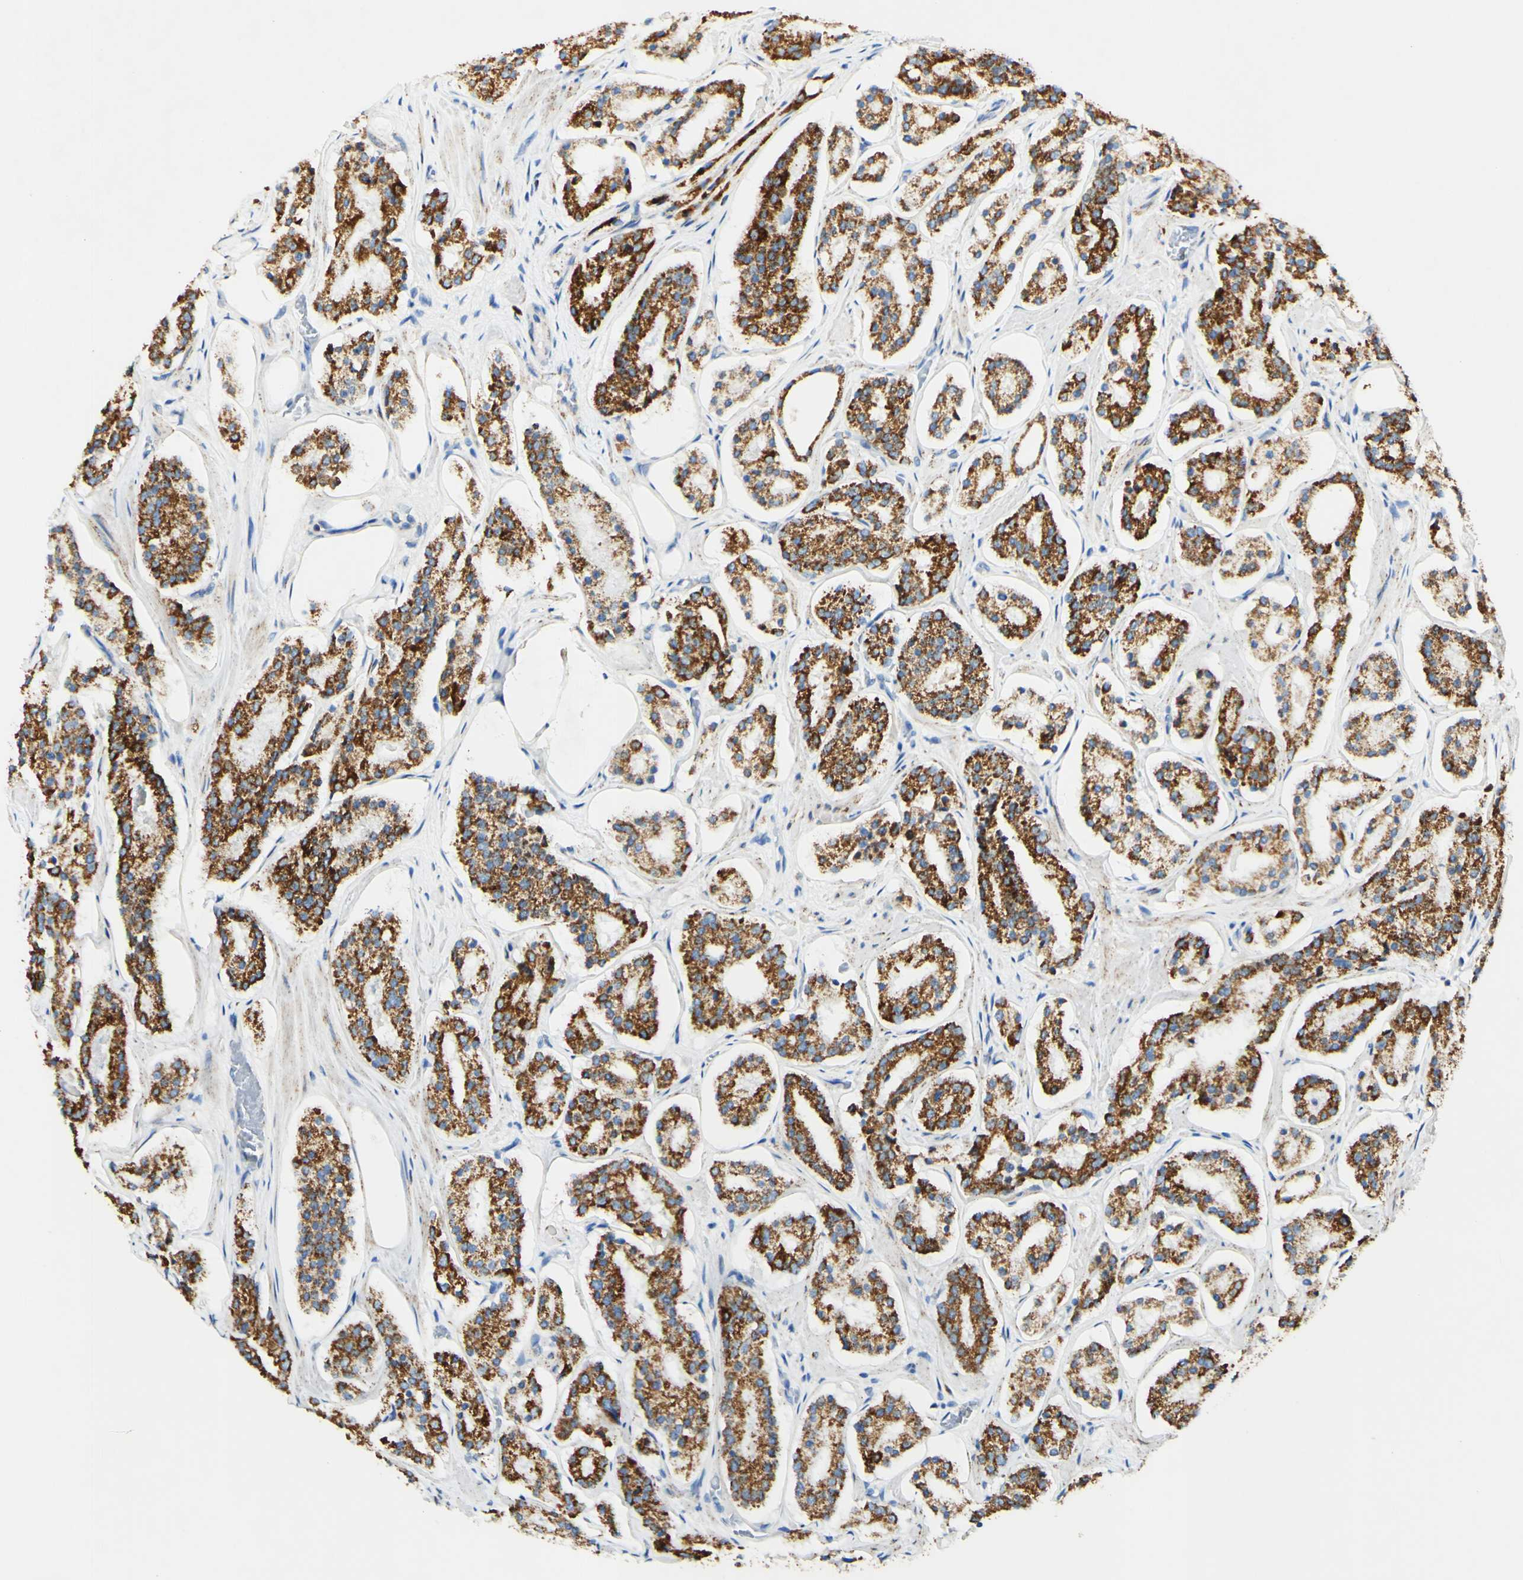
{"staining": {"intensity": "strong", "quantity": ">75%", "location": "cytoplasmic/membranous"}, "tissue": "prostate cancer", "cell_type": "Tumor cells", "image_type": "cancer", "snomed": [{"axis": "morphology", "description": "Adenocarcinoma, High grade"}, {"axis": "topography", "description": "Prostate"}], "caption": "Protein expression analysis of human adenocarcinoma (high-grade) (prostate) reveals strong cytoplasmic/membranous staining in approximately >75% of tumor cells.", "gene": "OXCT1", "patient": {"sex": "male", "age": 60}}